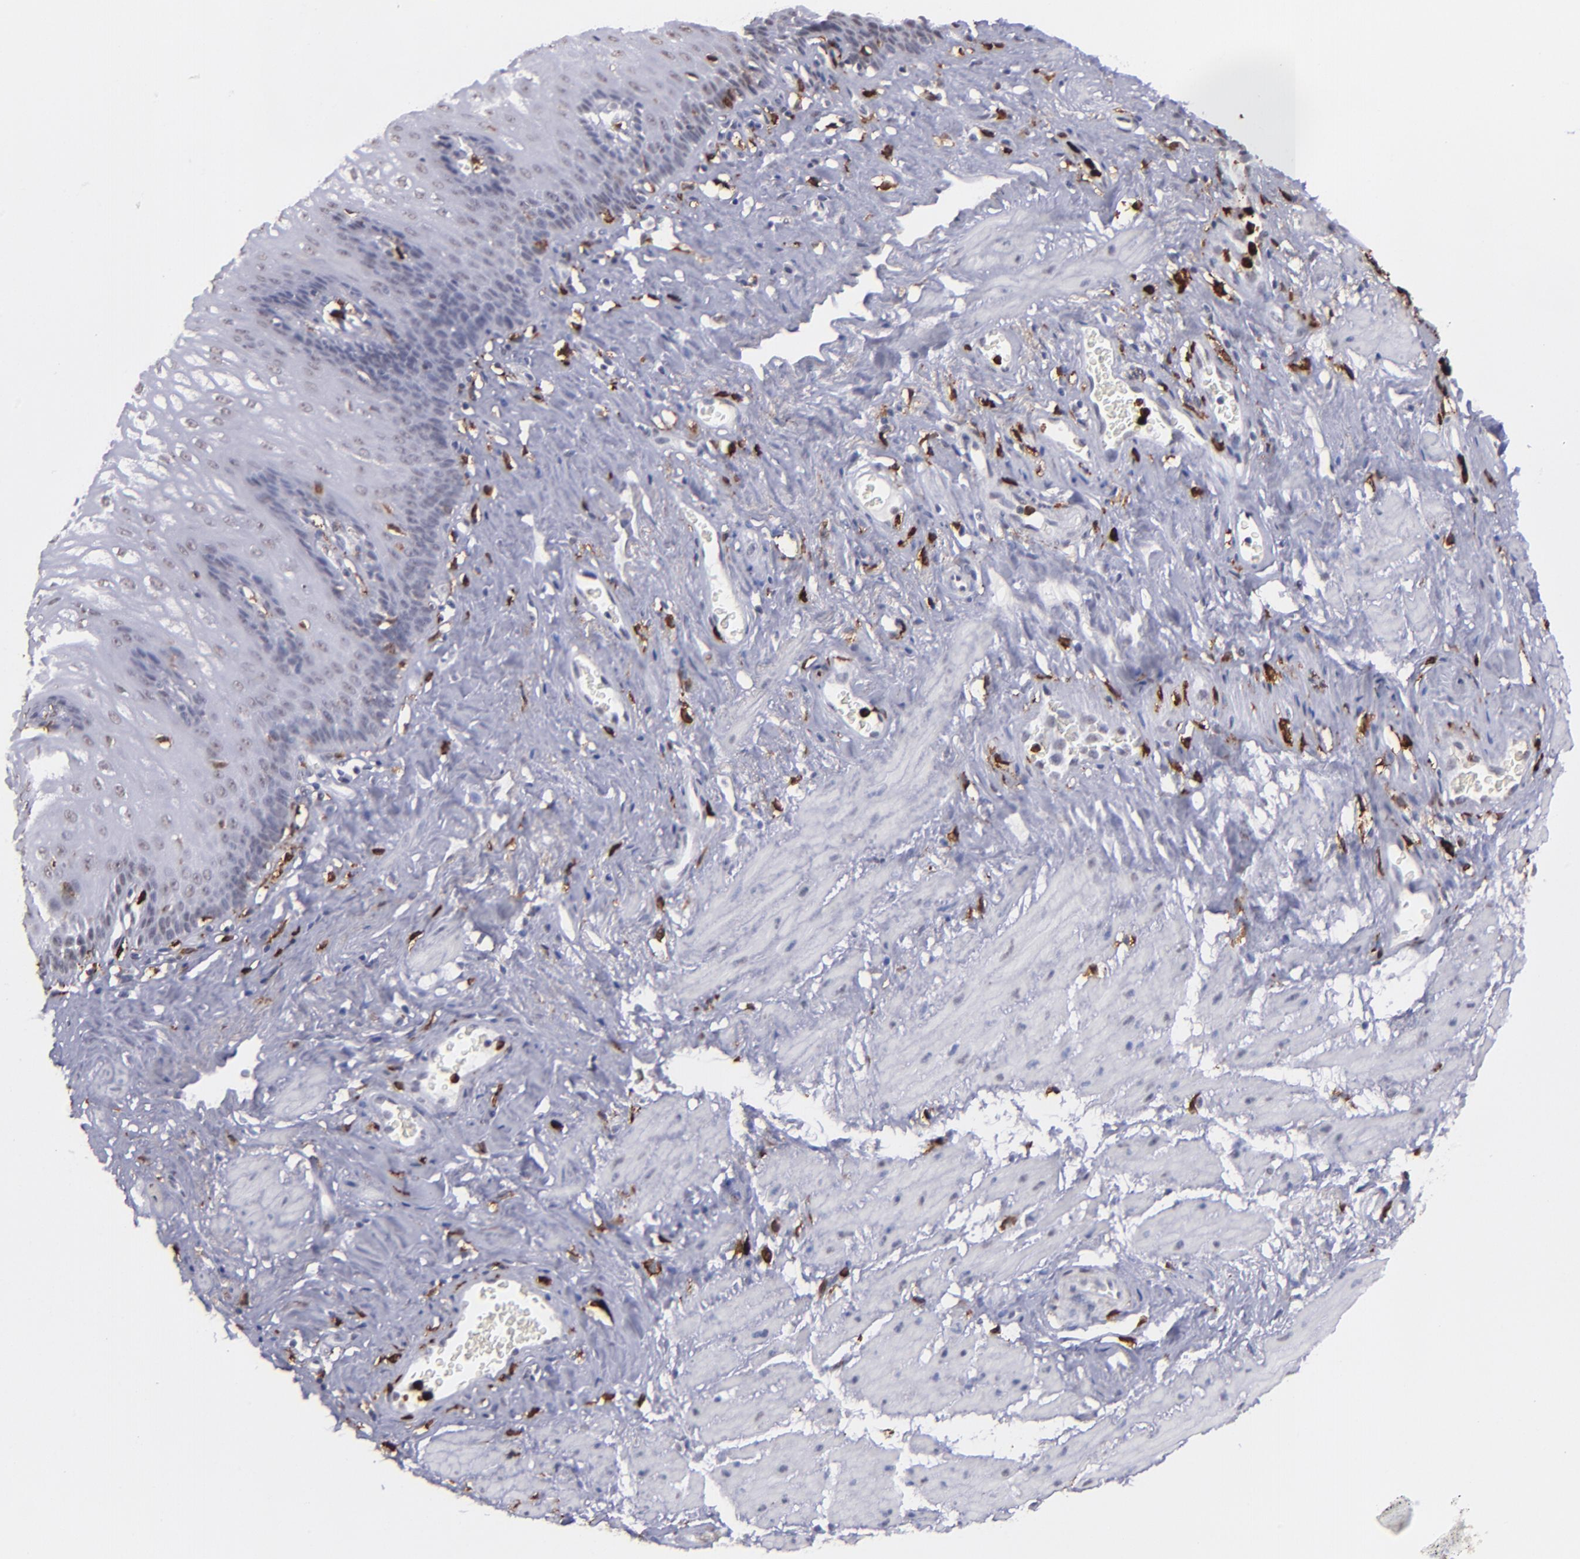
{"staining": {"intensity": "negative", "quantity": "none", "location": "none"}, "tissue": "esophagus", "cell_type": "Squamous epithelial cells", "image_type": "normal", "snomed": [{"axis": "morphology", "description": "Normal tissue, NOS"}, {"axis": "topography", "description": "Esophagus"}], "caption": "Immunohistochemistry (IHC) micrograph of normal esophagus: esophagus stained with DAB exhibits no significant protein positivity in squamous epithelial cells.", "gene": "NCF2", "patient": {"sex": "female", "age": 70}}